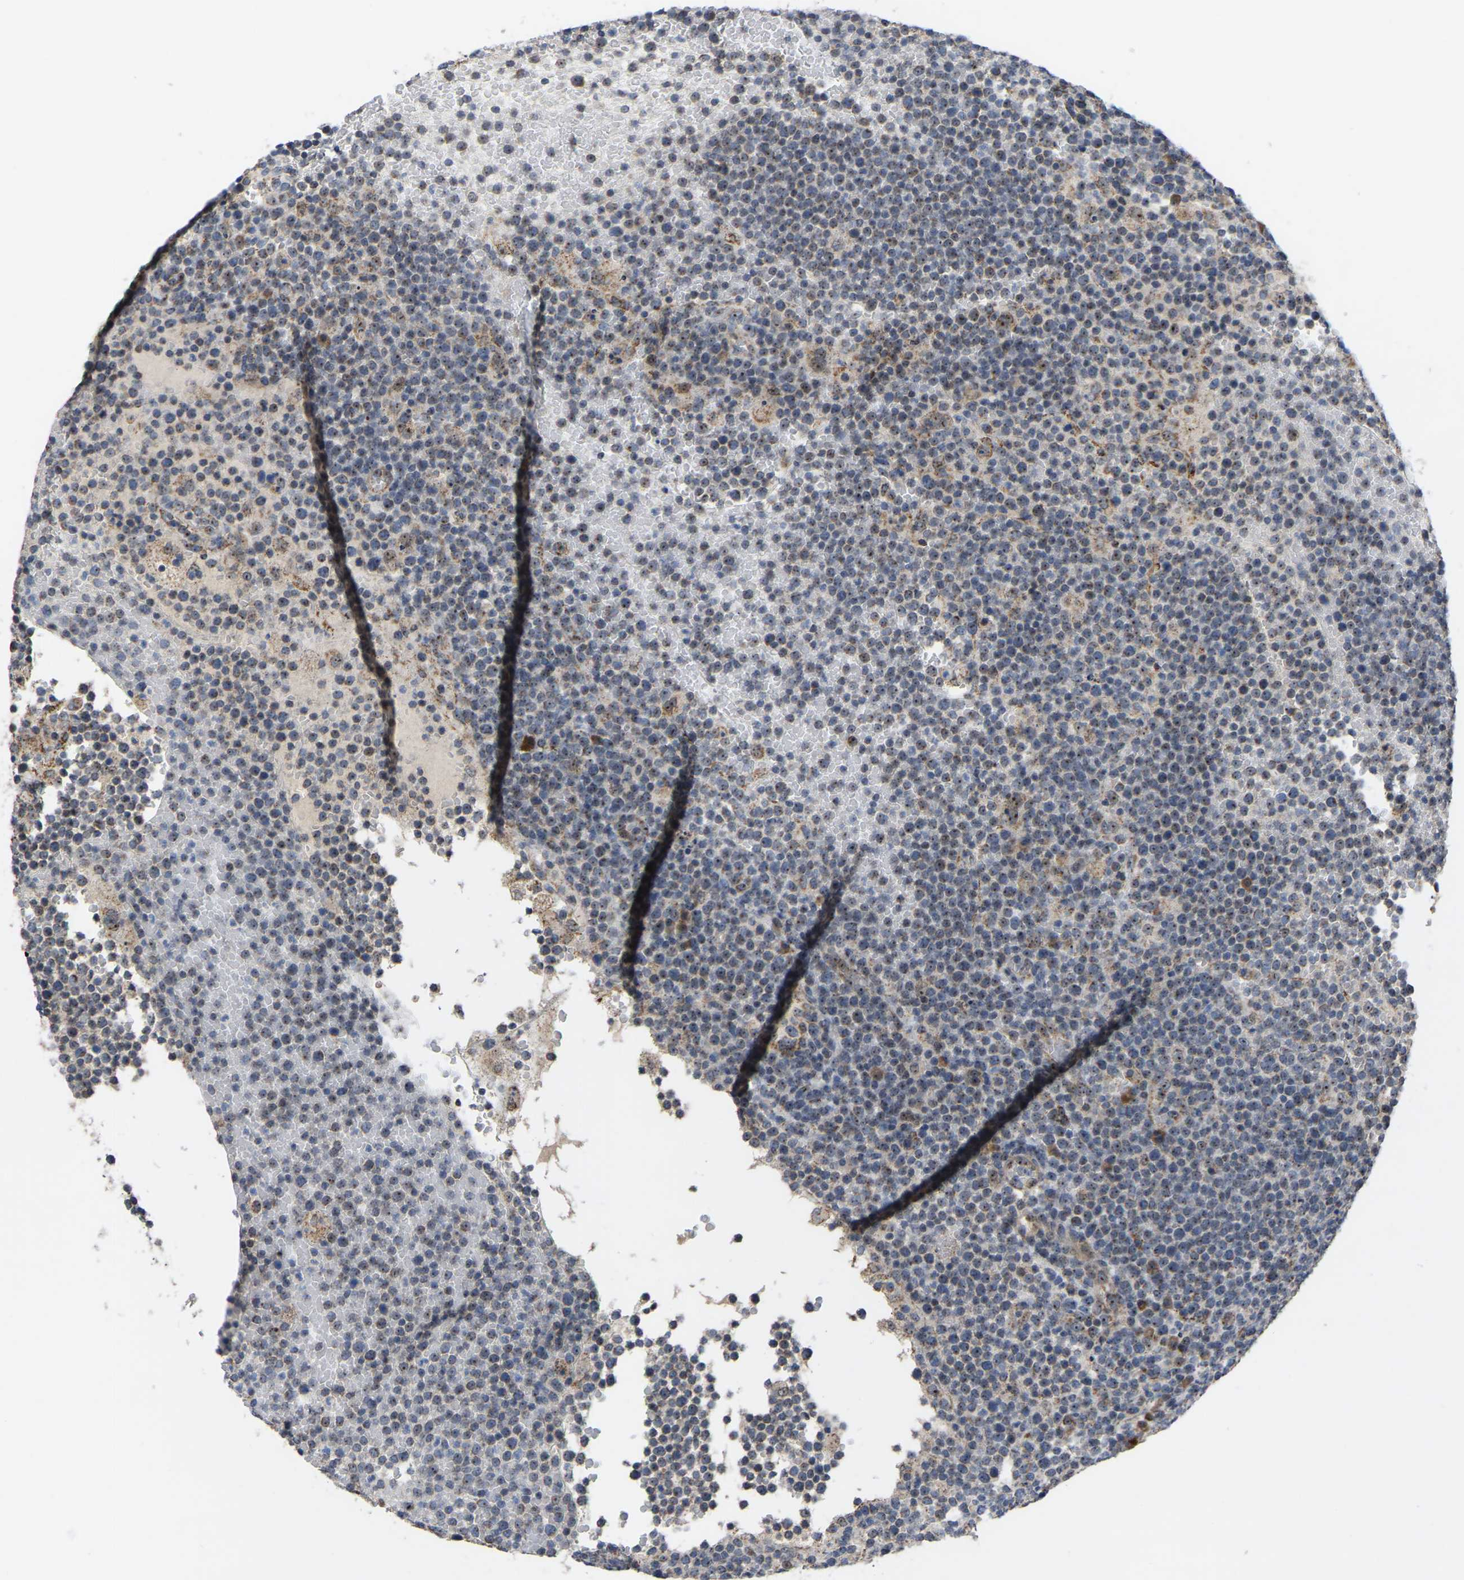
{"staining": {"intensity": "weak", "quantity": ">75%", "location": "nuclear"}, "tissue": "lymphoma", "cell_type": "Tumor cells", "image_type": "cancer", "snomed": [{"axis": "morphology", "description": "Malignant lymphoma, non-Hodgkin's type, High grade"}, {"axis": "topography", "description": "Lymph node"}], "caption": "A low amount of weak nuclear expression is present in approximately >75% of tumor cells in high-grade malignant lymphoma, non-Hodgkin's type tissue.", "gene": "NOP53", "patient": {"sex": "male", "age": 61}}